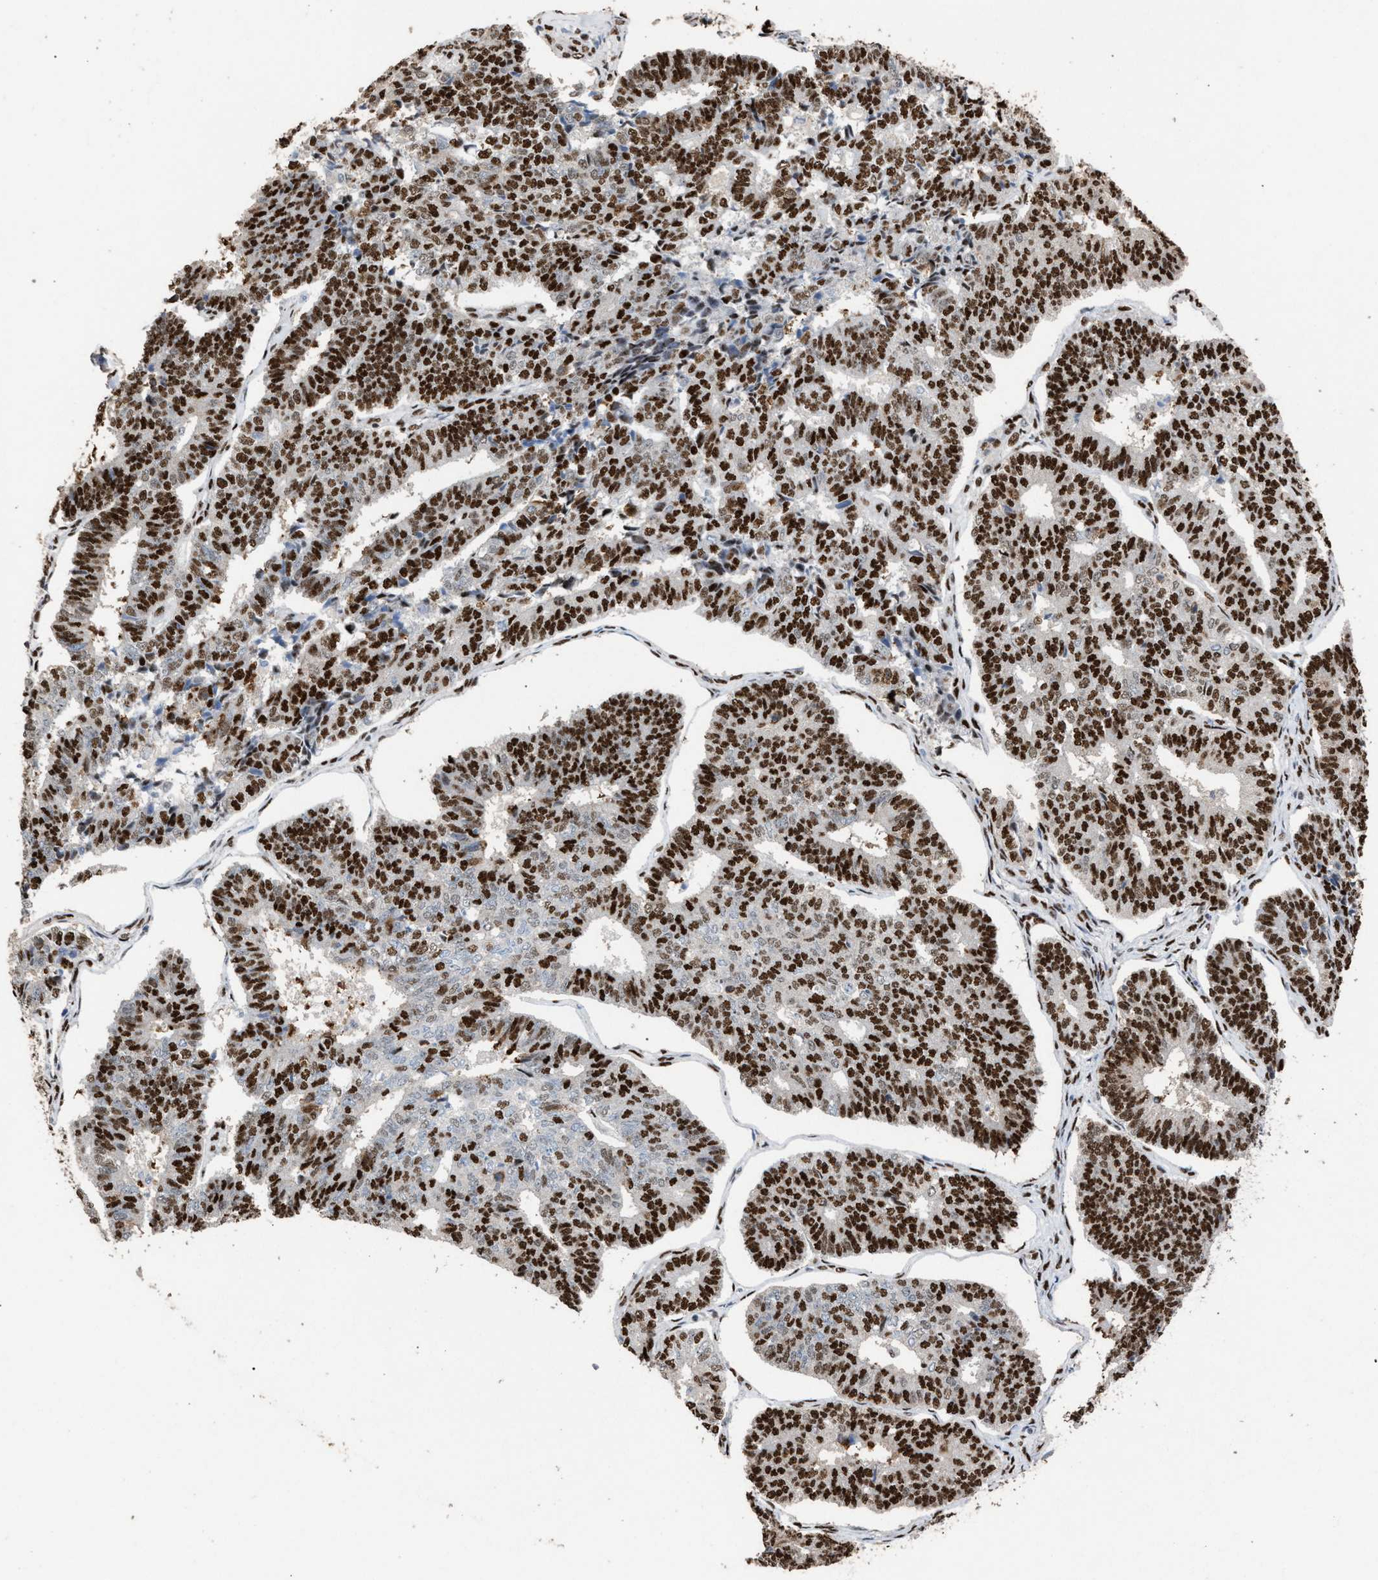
{"staining": {"intensity": "strong", "quantity": ">75%", "location": "nuclear"}, "tissue": "endometrial cancer", "cell_type": "Tumor cells", "image_type": "cancer", "snomed": [{"axis": "morphology", "description": "Adenocarcinoma, NOS"}, {"axis": "topography", "description": "Endometrium"}], "caption": "High-magnification brightfield microscopy of endometrial cancer (adenocarcinoma) stained with DAB (3,3'-diaminobenzidine) (brown) and counterstained with hematoxylin (blue). tumor cells exhibit strong nuclear positivity is identified in approximately>75% of cells. (DAB (3,3'-diaminobenzidine) = brown stain, brightfield microscopy at high magnification).", "gene": "TP53BP1", "patient": {"sex": "female", "age": 70}}